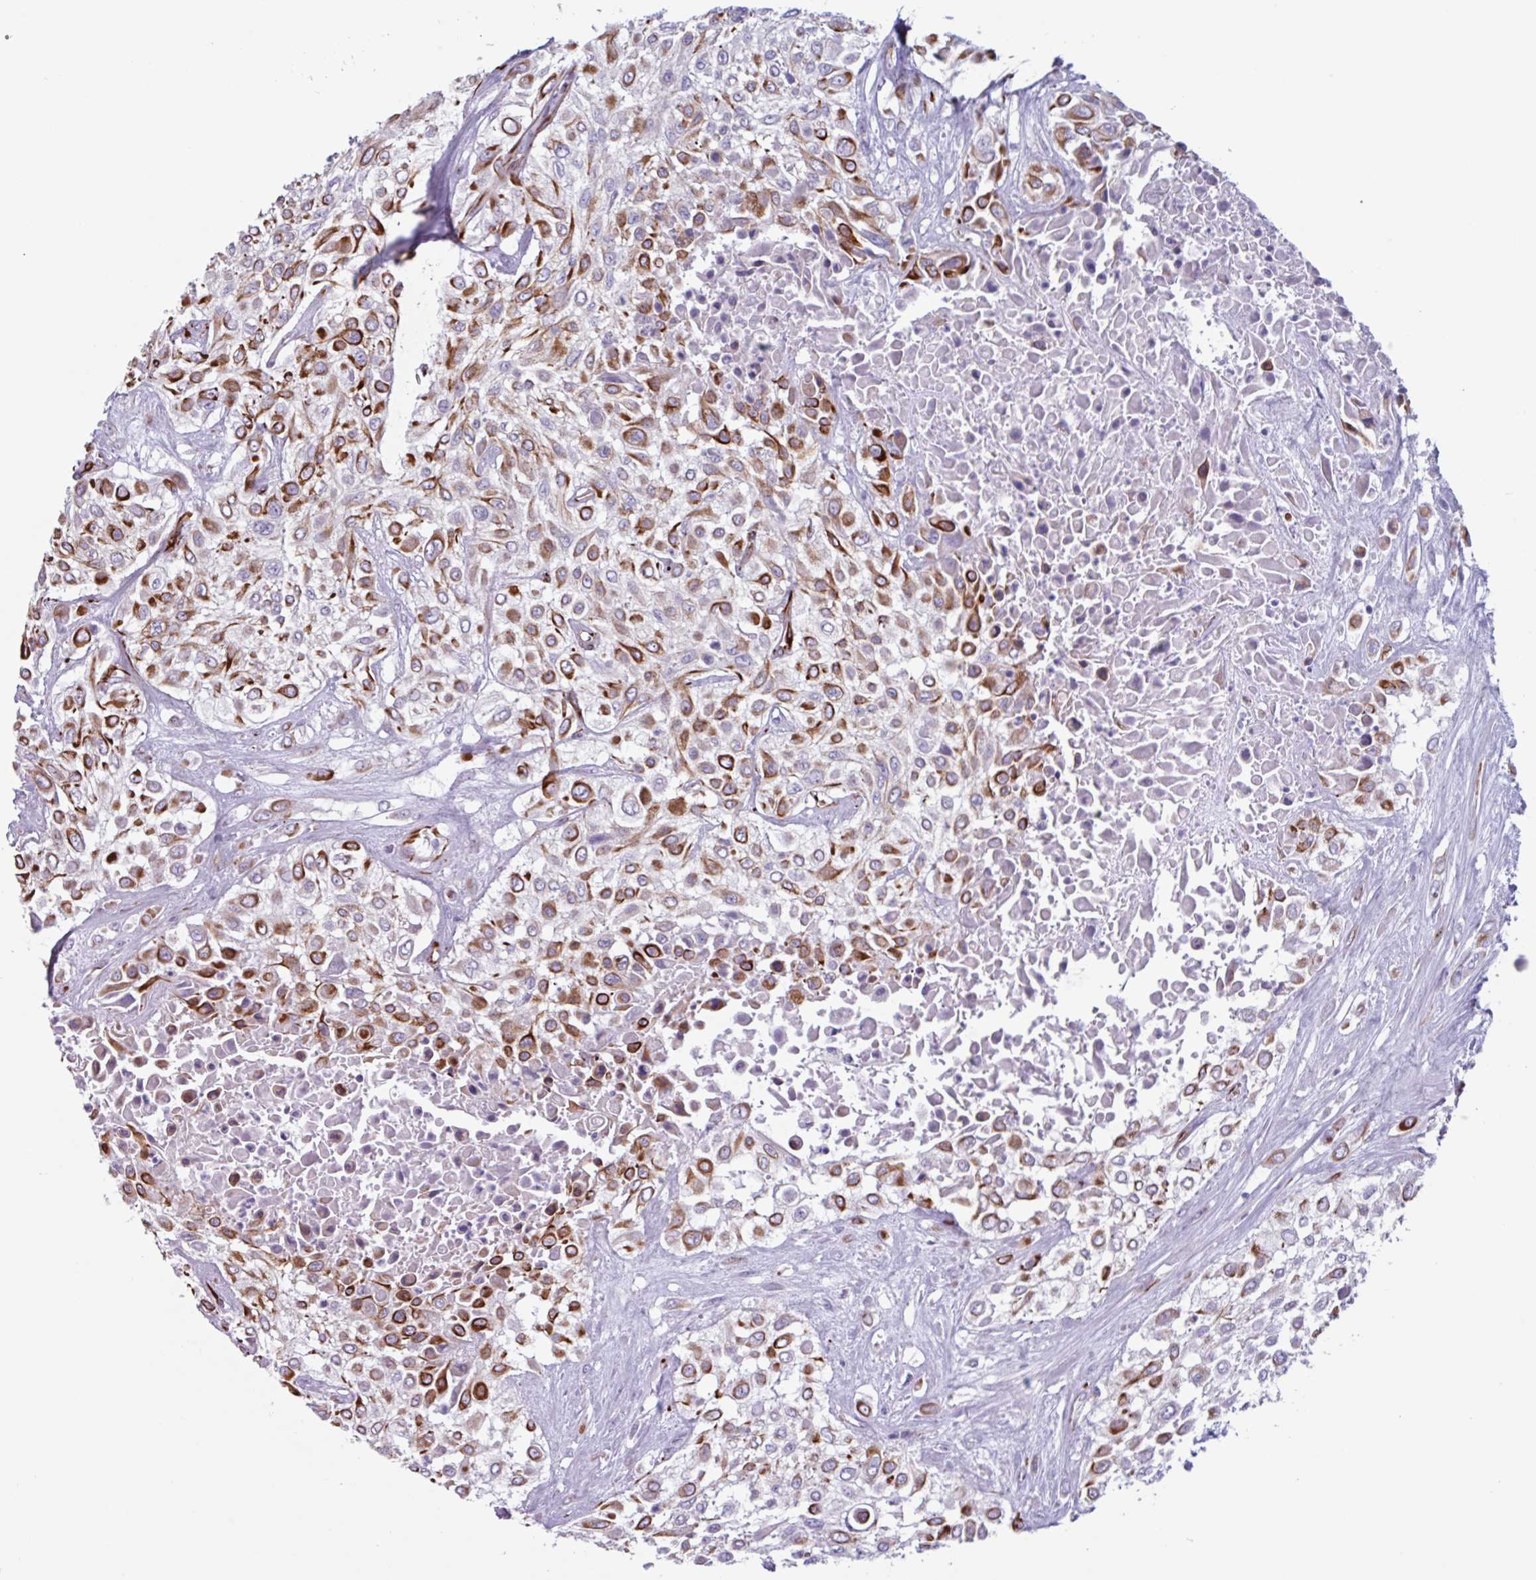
{"staining": {"intensity": "strong", "quantity": "25%-75%", "location": "cytoplasmic/membranous"}, "tissue": "urothelial cancer", "cell_type": "Tumor cells", "image_type": "cancer", "snomed": [{"axis": "morphology", "description": "Urothelial carcinoma, High grade"}, {"axis": "topography", "description": "Urinary bladder"}], "caption": "This is a histology image of immunohistochemistry staining of urothelial cancer, which shows strong expression in the cytoplasmic/membranous of tumor cells.", "gene": "BTD", "patient": {"sex": "male", "age": 57}}